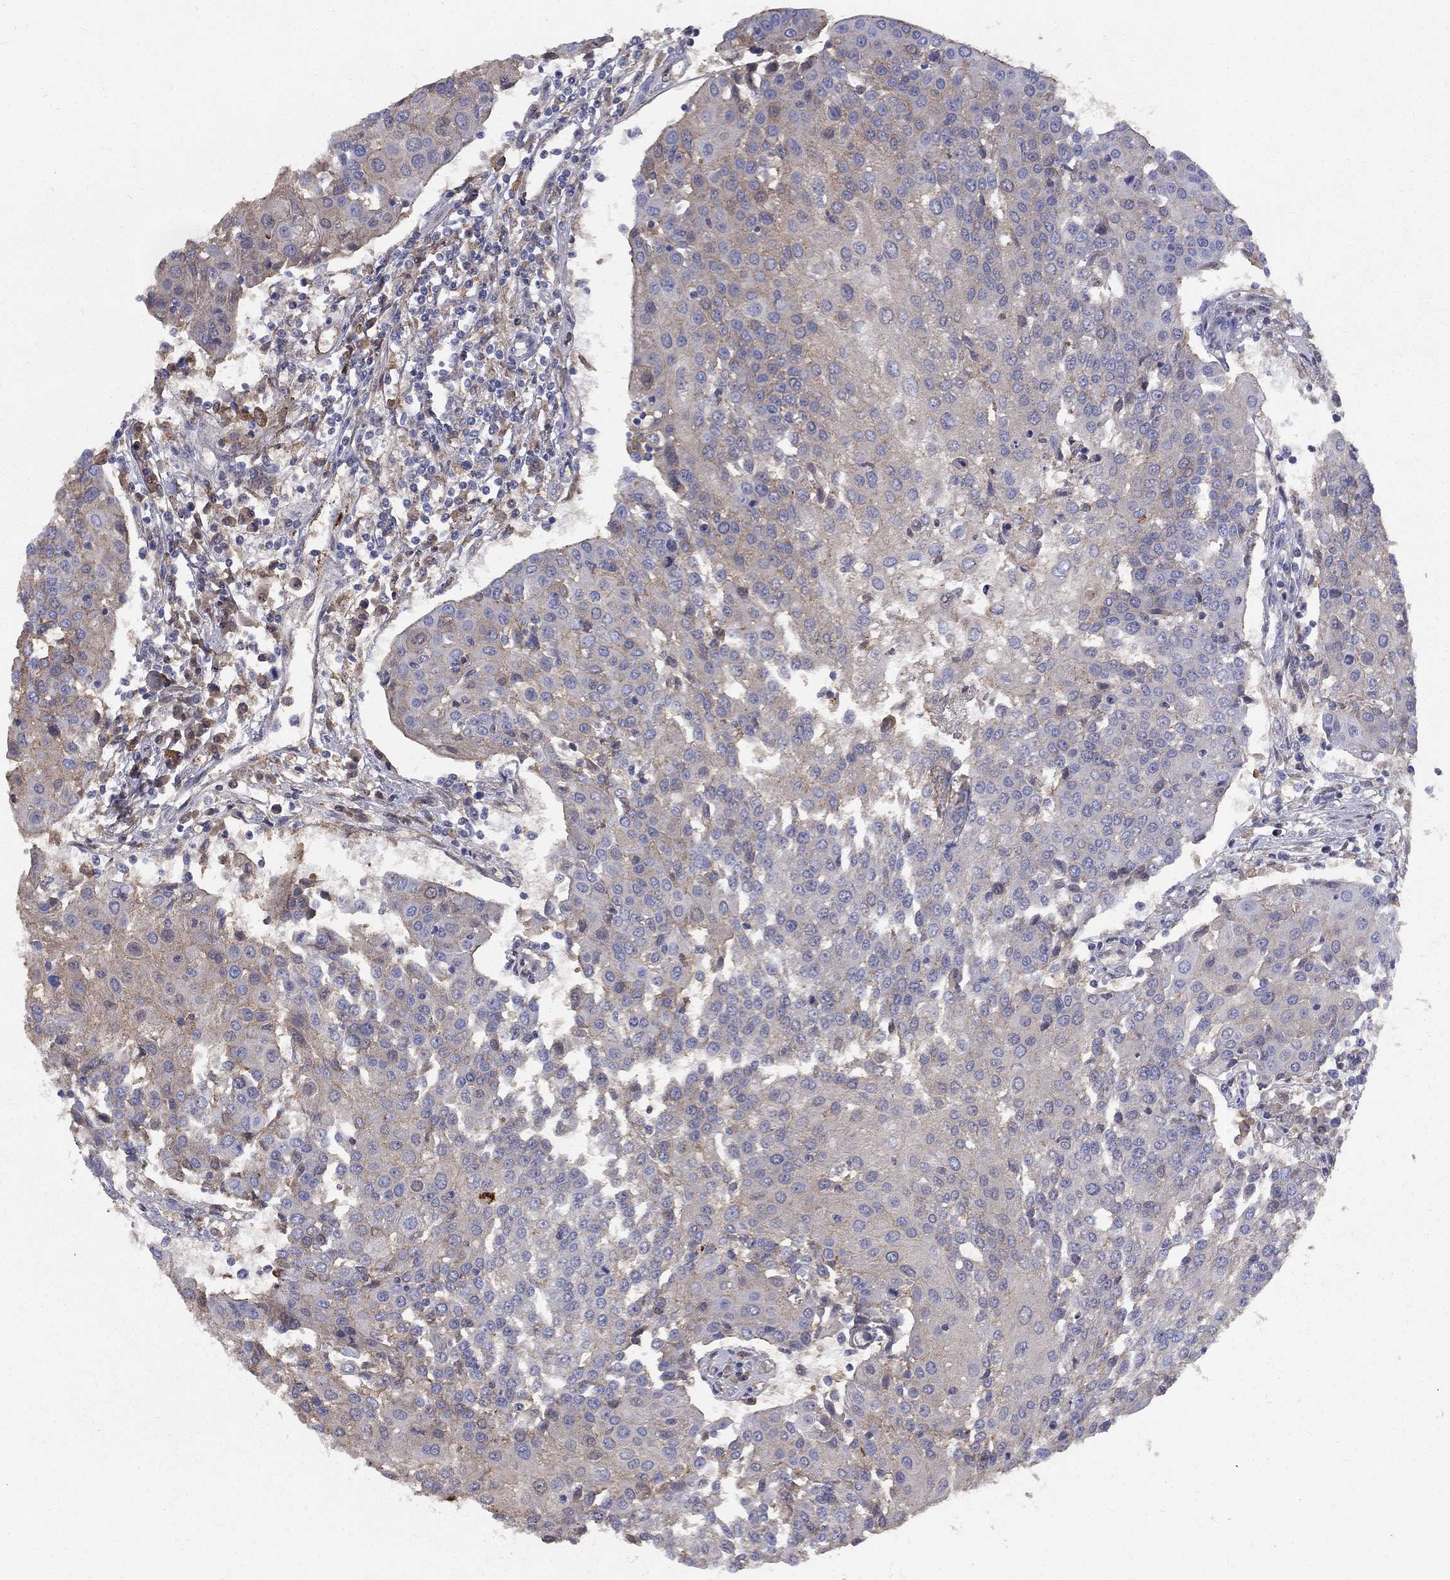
{"staining": {"intensity": "weak", "quantity": "25%-75%", "location": "cytoplasmic/membranous"}, "tissue": "urothelial cancer", "cell_type": "Tumor cells", "image_type": "cancer", "snomed": [{"axis": "morphology", "description": "Urothelial carcinoma, High grade"}, {"axis": "topography", "description": "Urinary bladder"}], "caption": "Protein staining of high-grade urothelial carcinoma tissue exhibits weak cytoplasmic/membranous positivity in approximately 25%-75% of tumor cells.", "gene": "EPDR1", "patient": {"sex": "female", "age": 85}}